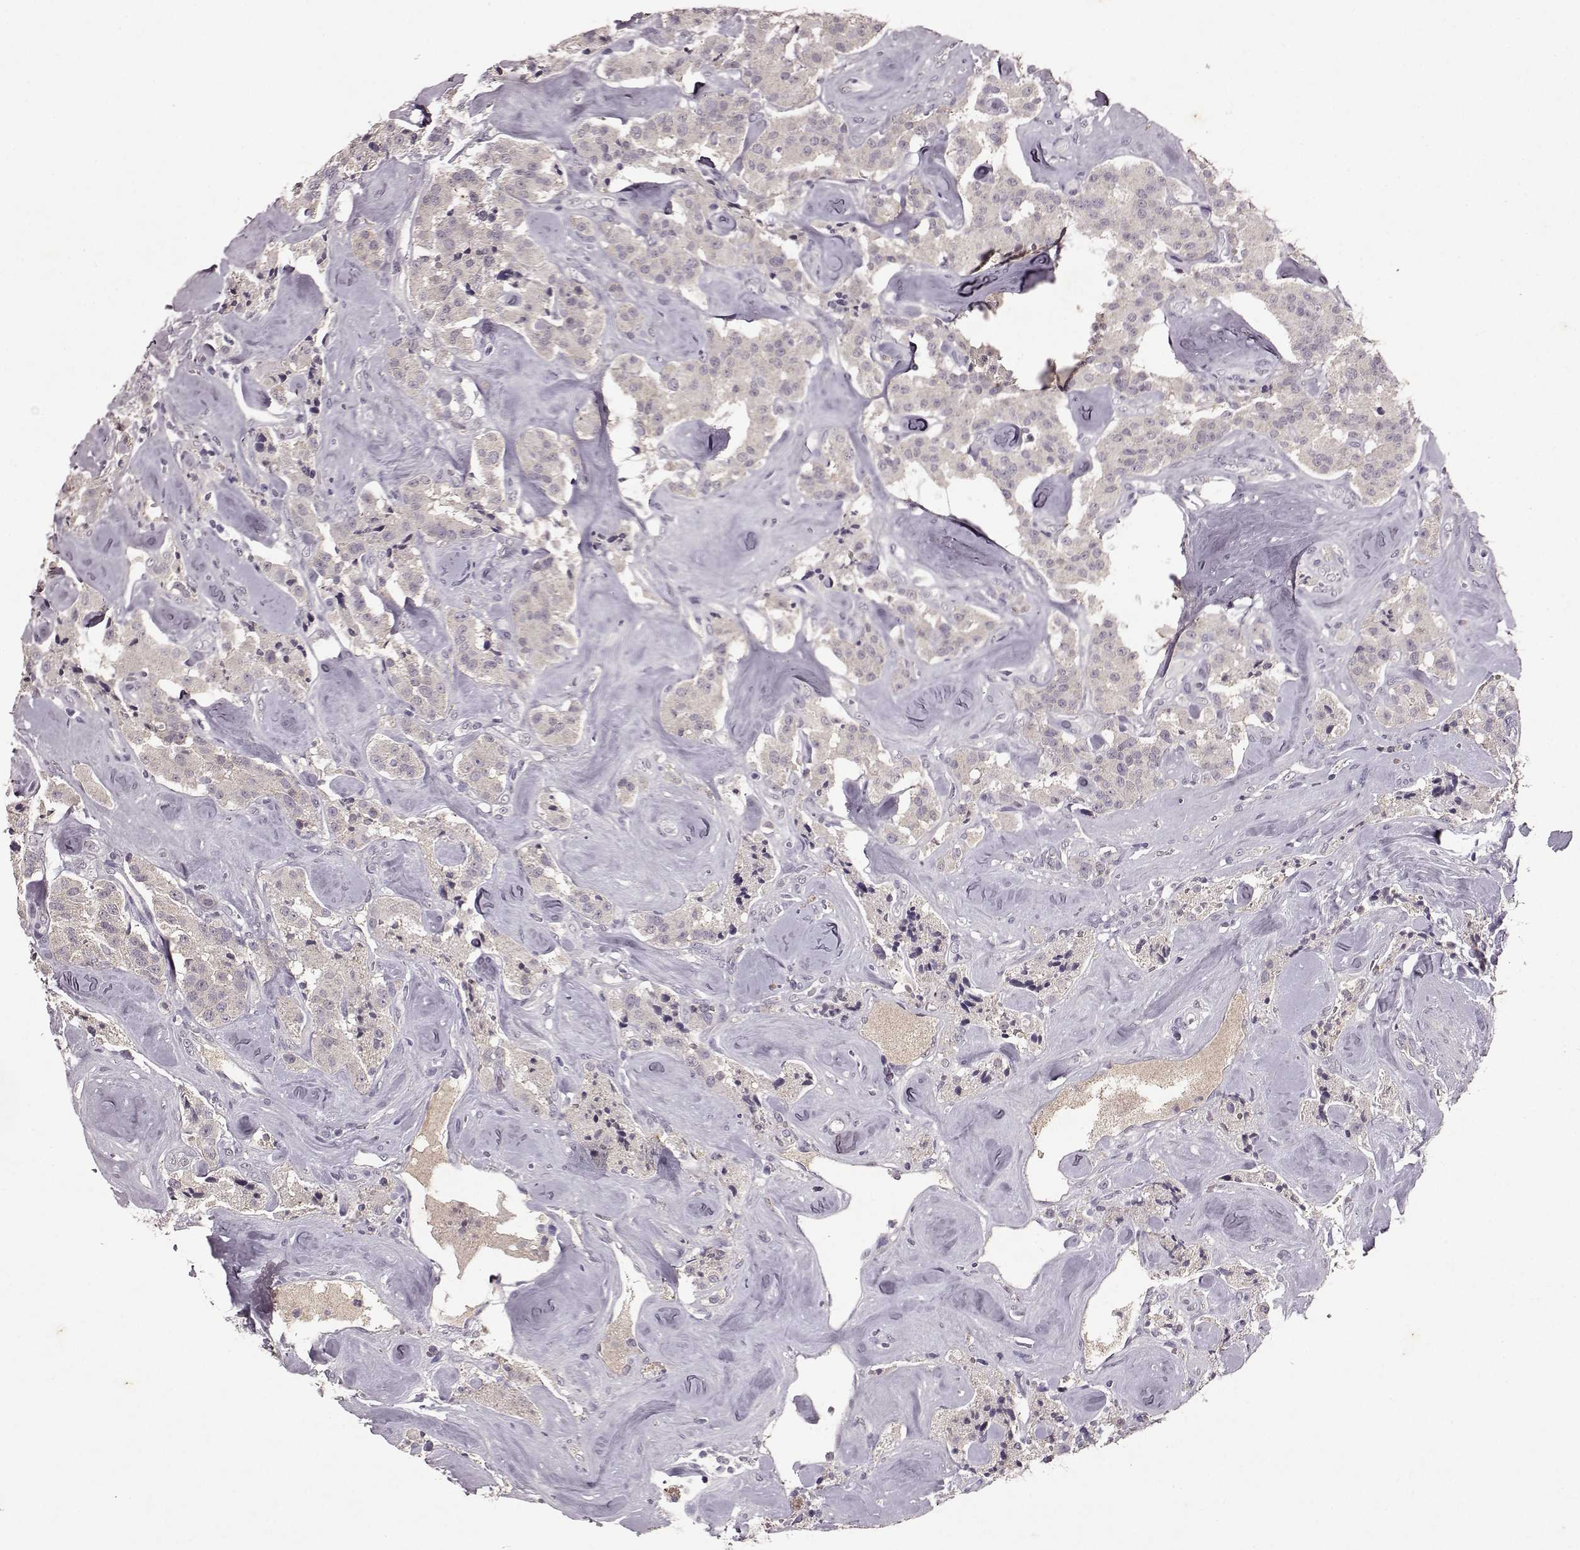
{"staining": {"intensity": "negative", "quantity": "none", "location": "none"}, "tissue": "carcinoid", "cell_type": "Tumor cells", "image_type": "cancer", "snomed": [{"axis": "morphology", "description": "Carcinoid, malignant, NOS"}, {"axis": "topography", "description": "Pancreas"}], "caption": "This is a image of IHC staining of malignant carcinoid, which shows no positivity in tumor cells.", "gene": "FRRS1L", "patient": {"sex": "male", "age": 41}}